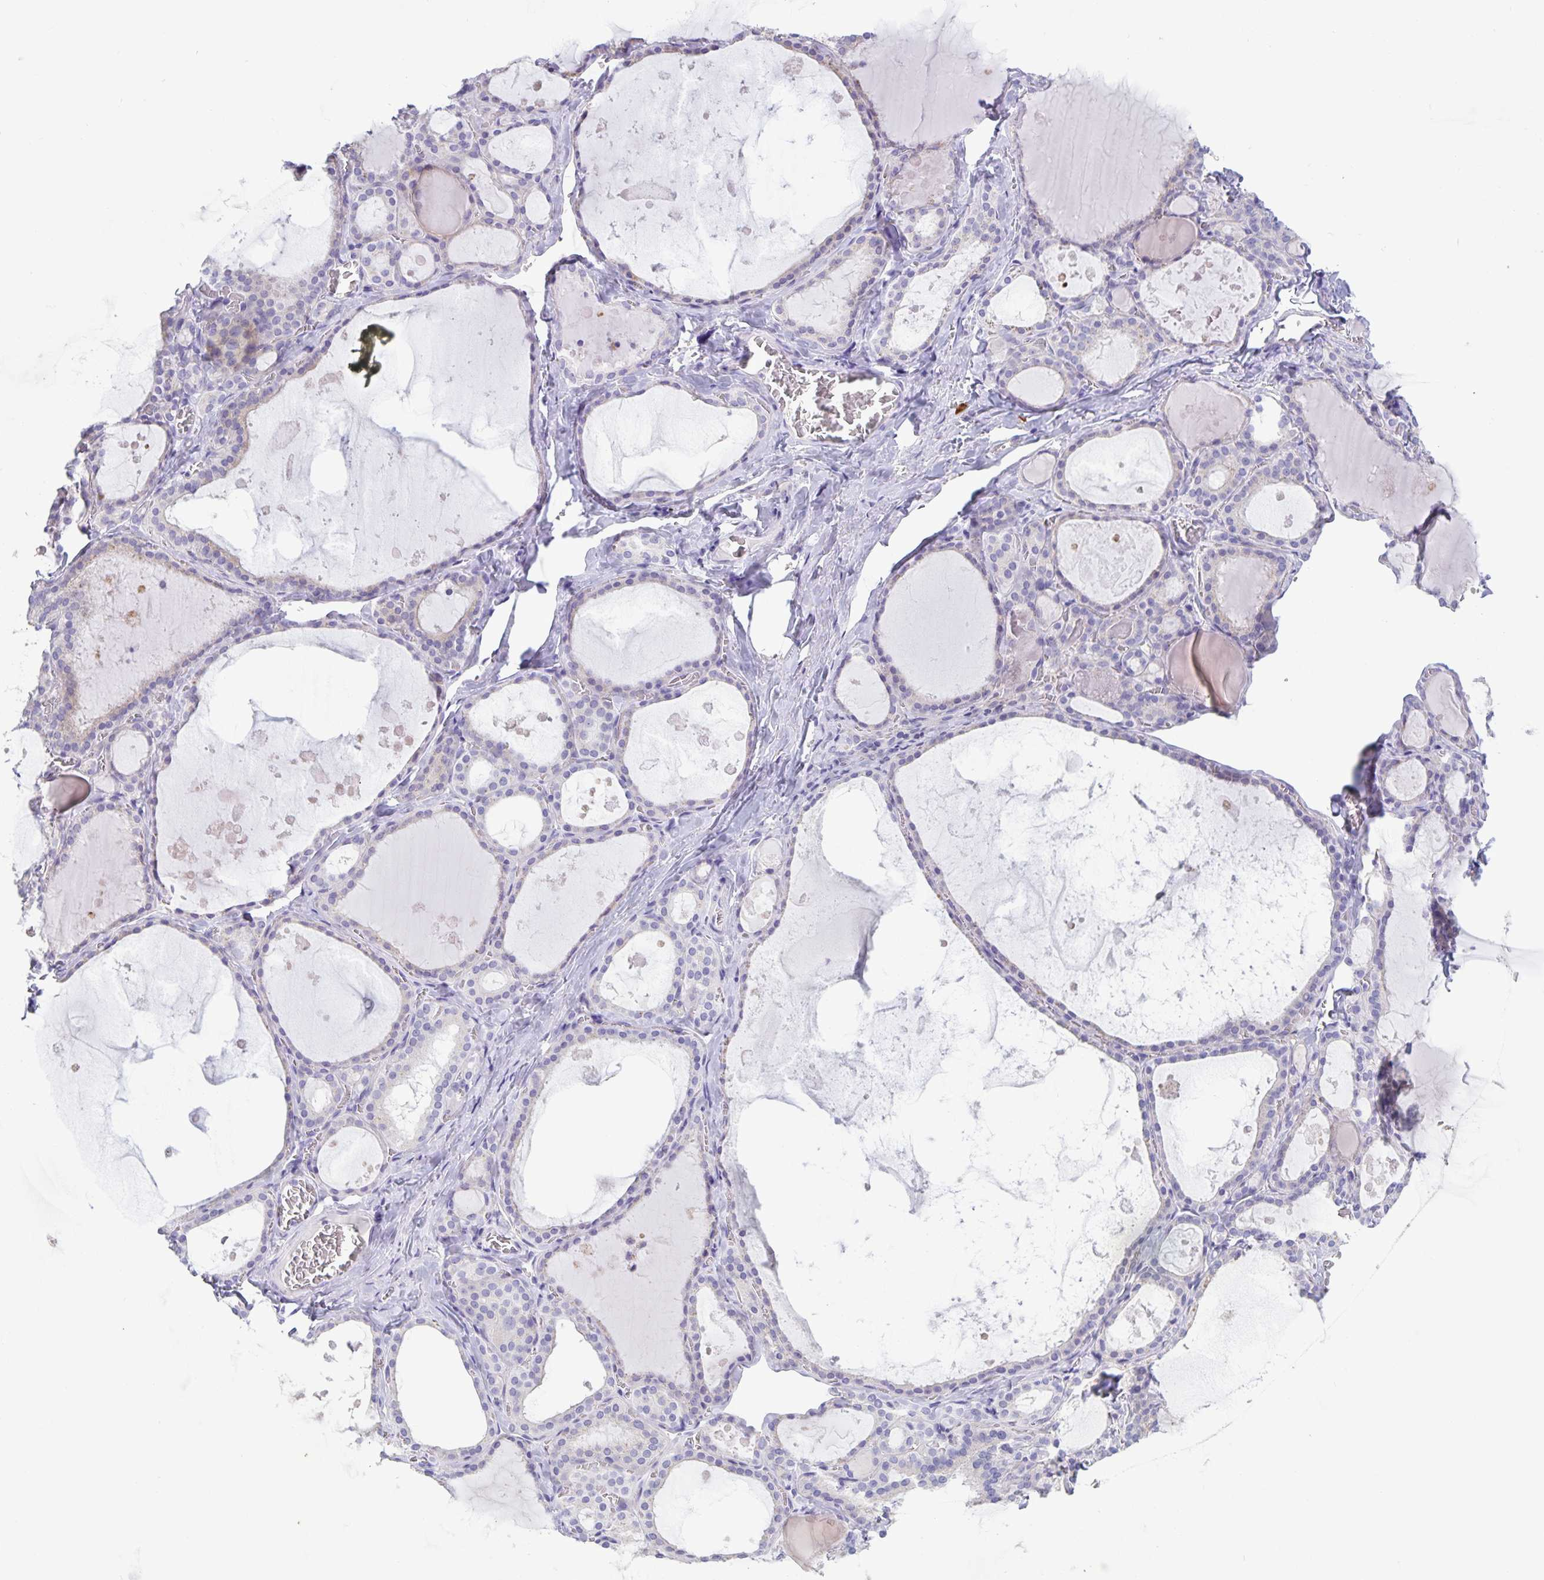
{"staining": {"intensity": "negative", "quantity": "none", "location": "none"}, "tissue": "thyroid gland", "cell_type": "Glandular cells", "image_type": "normal", "snomed": [{"axis": "morphology", "description": "Normal tissue, NOS"}, {"axis": "topography", "description": "Thyroid gland"}], "caption": "Human thyroid gland stained for a protein using IHC exhibits no positivity in glandular cells.", "gene": "IBTK", "patient": {"sex": "male", "age": 56}}